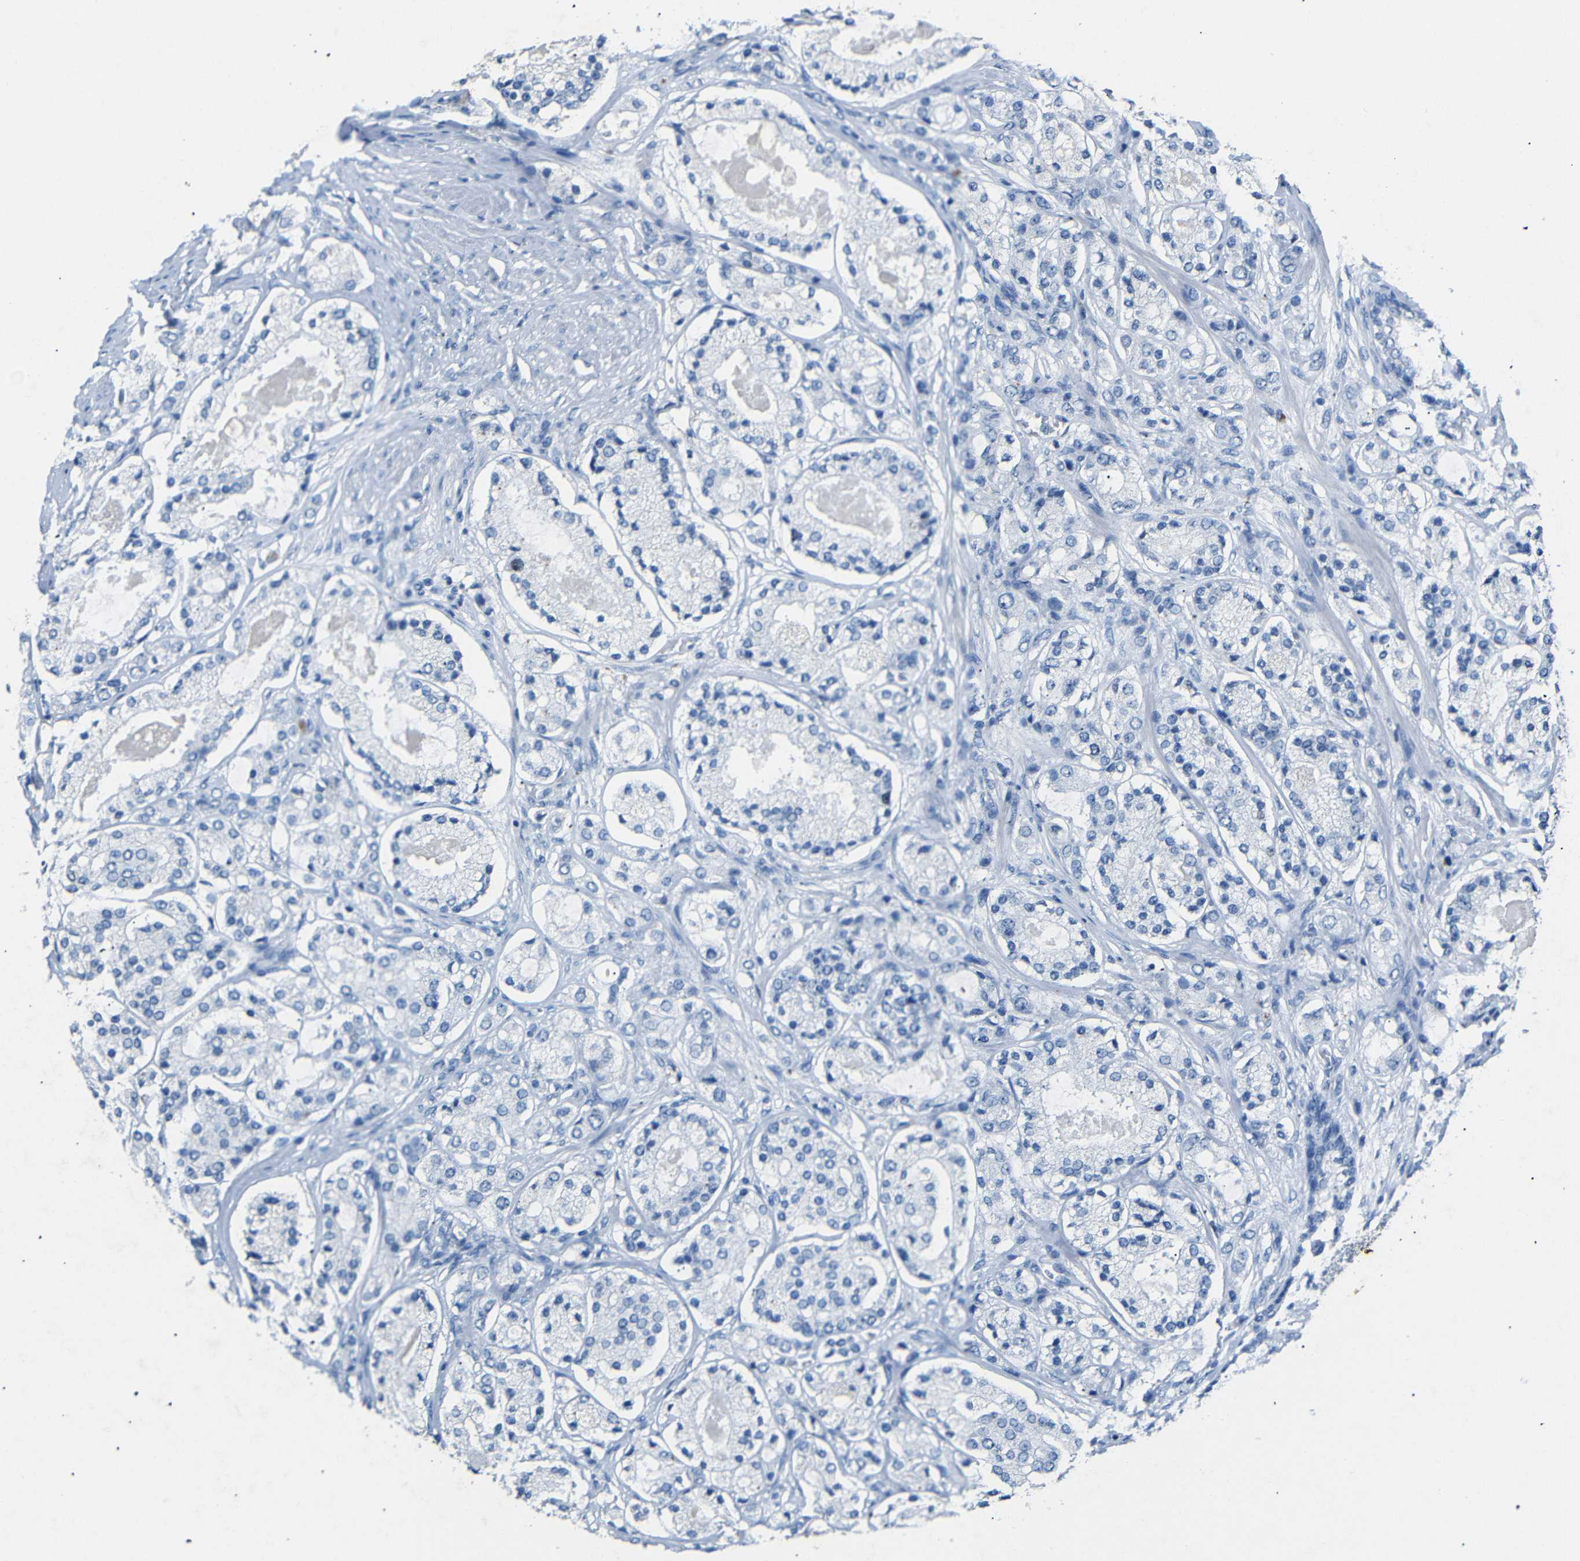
{"staining": {"intensity": "negative", "quantity": "none", "location": "none"}, "tissue": "prostate cancer", "cell_type": "Tumor cells", "image_type": "cancer", "snomed": [{"axis": "morphology", "description": "Adenocarcinoma, High grade"}, {"axis": "topography", "description": "Prostate"}], "caption": "High power microscopy photomicrograph of an immunohistochemistry photomicrograph of prostate cancer, revealing no significant staining in tumor cells.", "gene": "INCENP", "patient": {"sex": "male", "age": 65}}